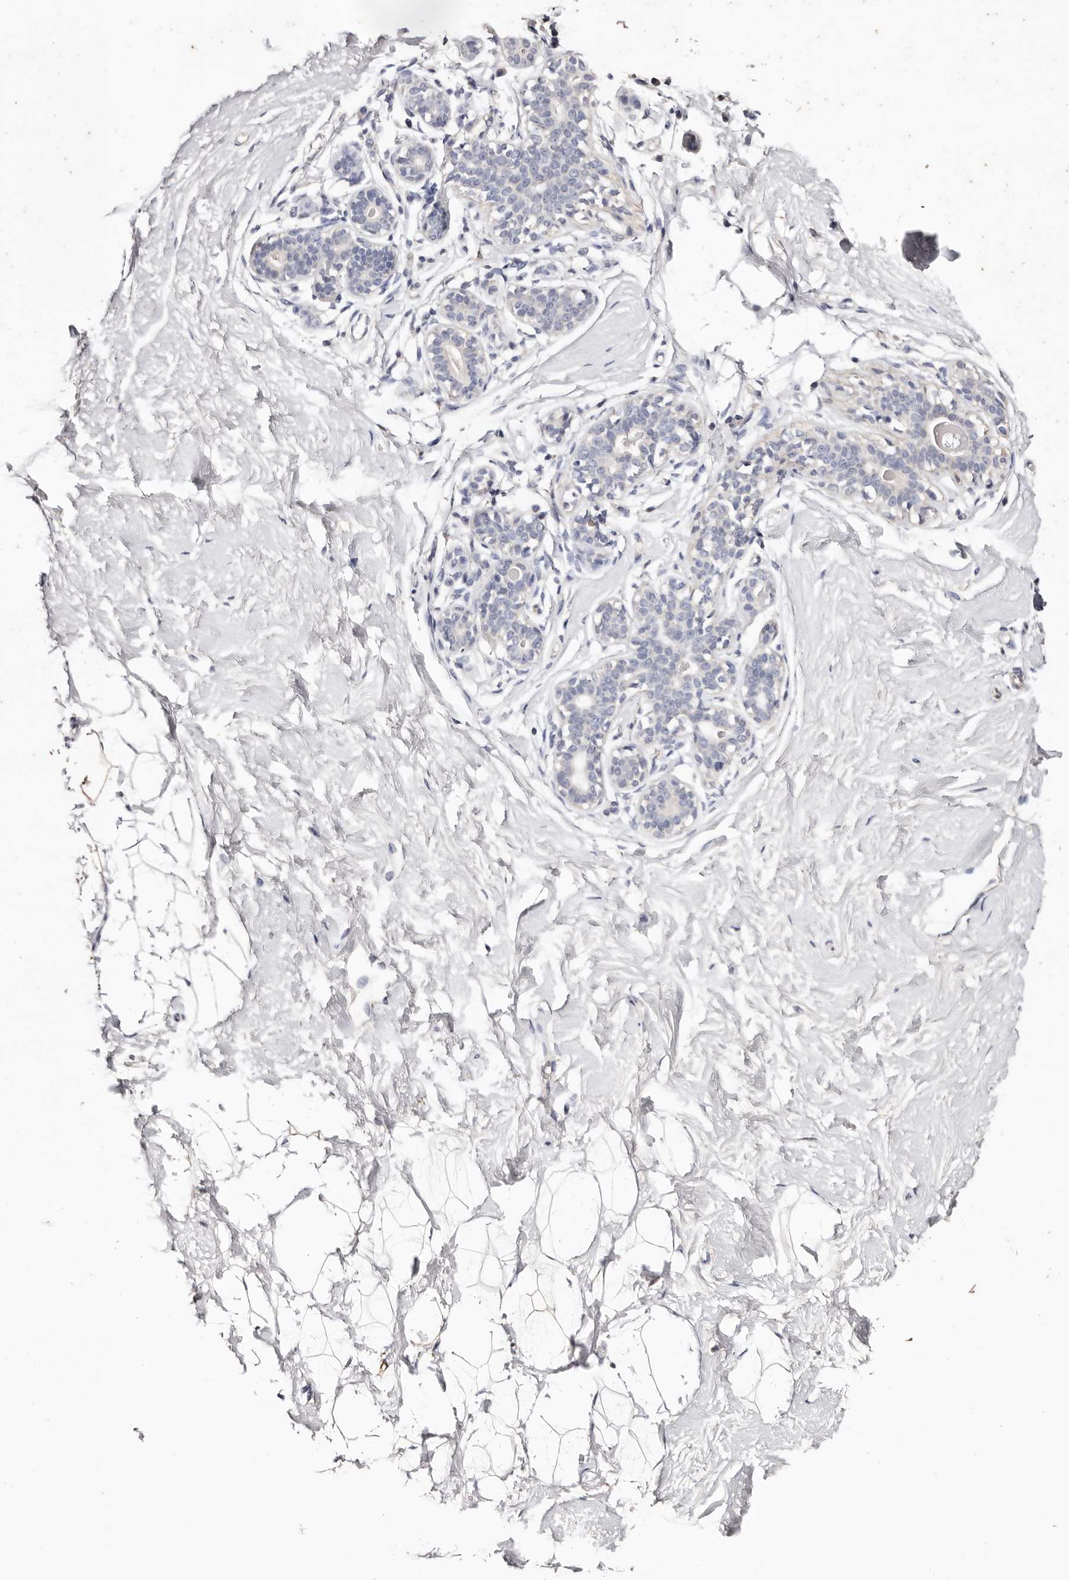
{"staining": {"intensity": "negative", "quantity": "none", "location": "none"}, "tissue": "breast", "cell_type": "Adipocytes", "image_type": "normal", "snomed": [{"axis": "morphology", "description": "Normal tissue, NOS"}, {"axis": "morphology", "description": "Adenoma, NOS"}, {"axis": "topography", "description": "Breast"}], "caption": "An IHC image of normal breast is shown. There is no staining in adipocytes of breast. (DAB (3,3'-diaminobenzidine) immunohistochemistry (IHC) with hematoxylin counter stain).", "gene": "TGM2", "patient": {"sex": "female", "age": 23}}